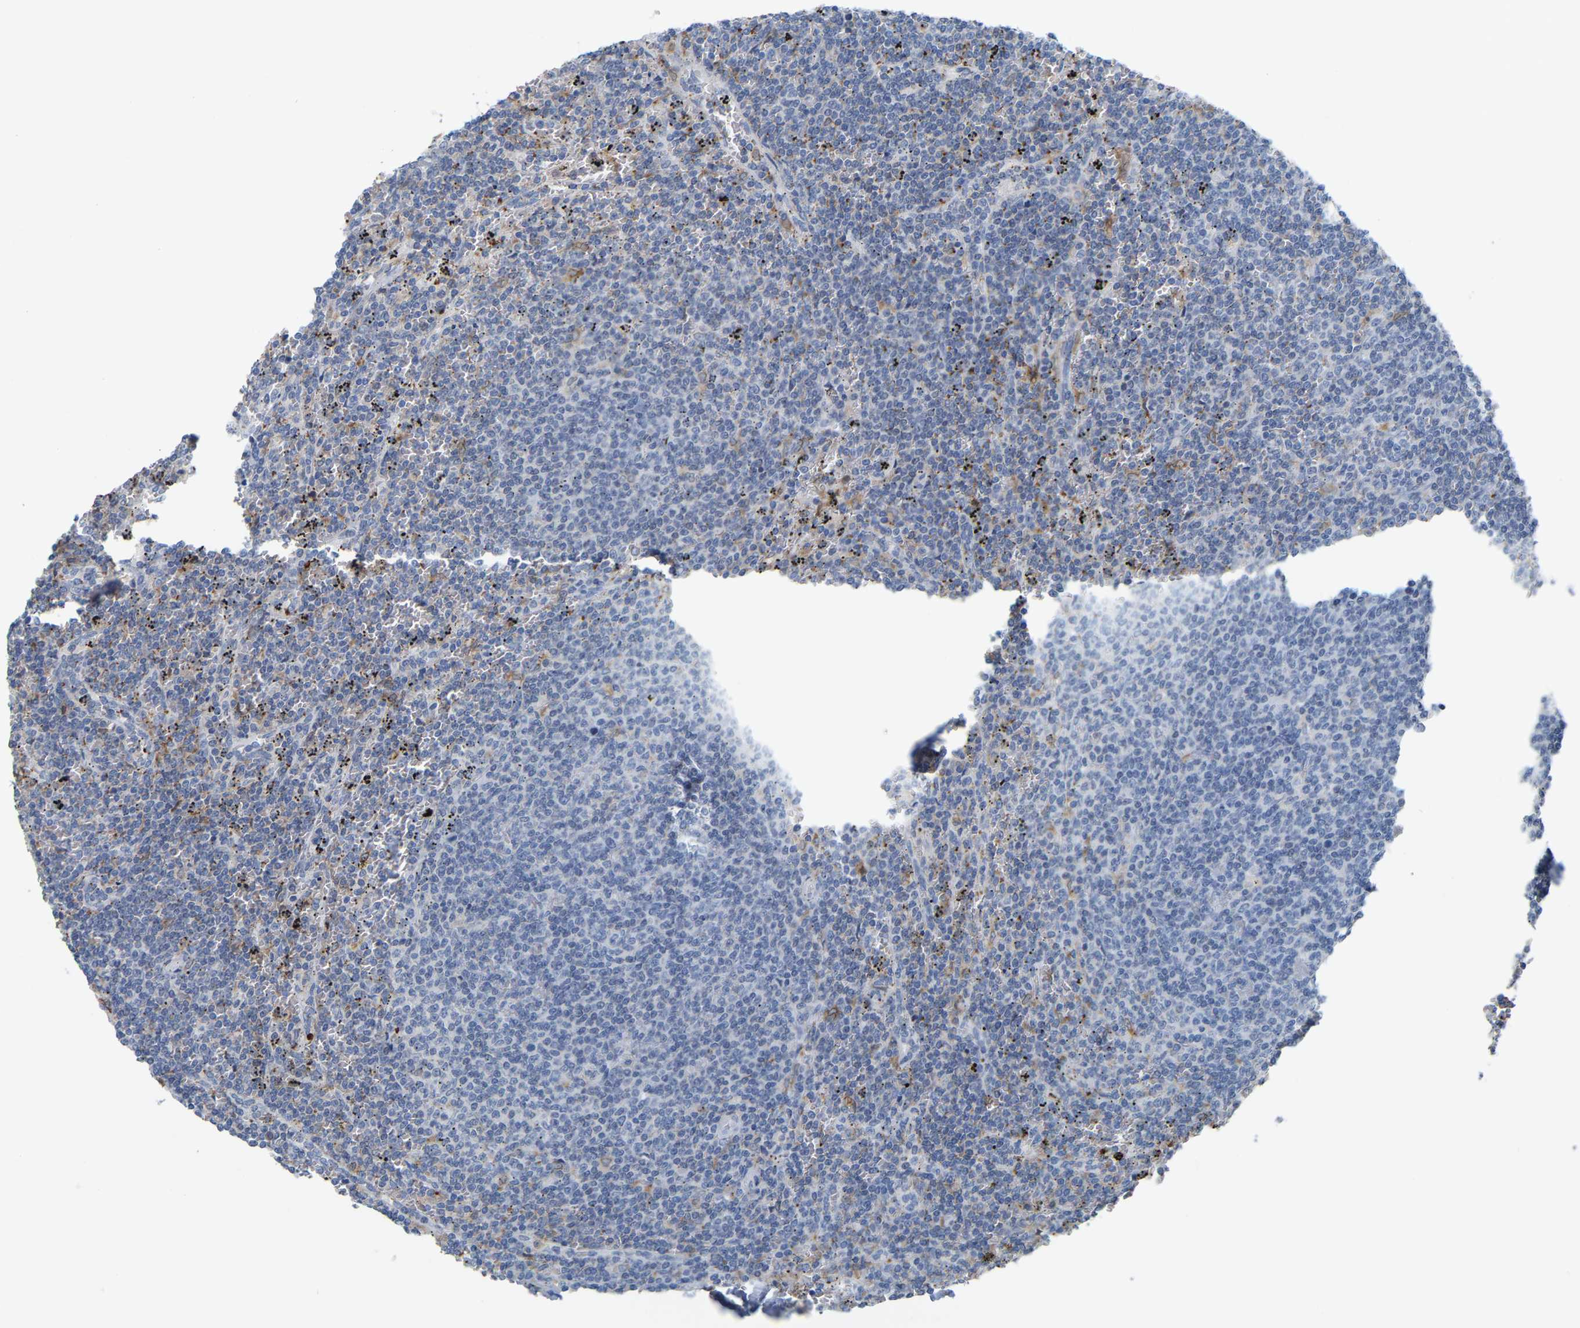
{"staining": {"intensity": "weak", "quantity": "<25%", "location": "cytoplasmic/membranous"}, "tissue": "lymphoma", "cell_type": "Tumor cells", "image_type": "cancer", "snomed": [{"axis": "morphology", "description": "Malignant lymphoma, non-Hodgkin's type, Low grade"}, {"axis": "topography", "description": "Spleen"}], "caption": "Immunohistochemistry (IHC) of lymphoma shows no staining in tumor cells. (DAB (3,3'-diaminobenzidine) immunohistochemistry with hematoxylin counter stain).", "gene": "PTGS1", "patient": {"sex": "female", "age": 50}}